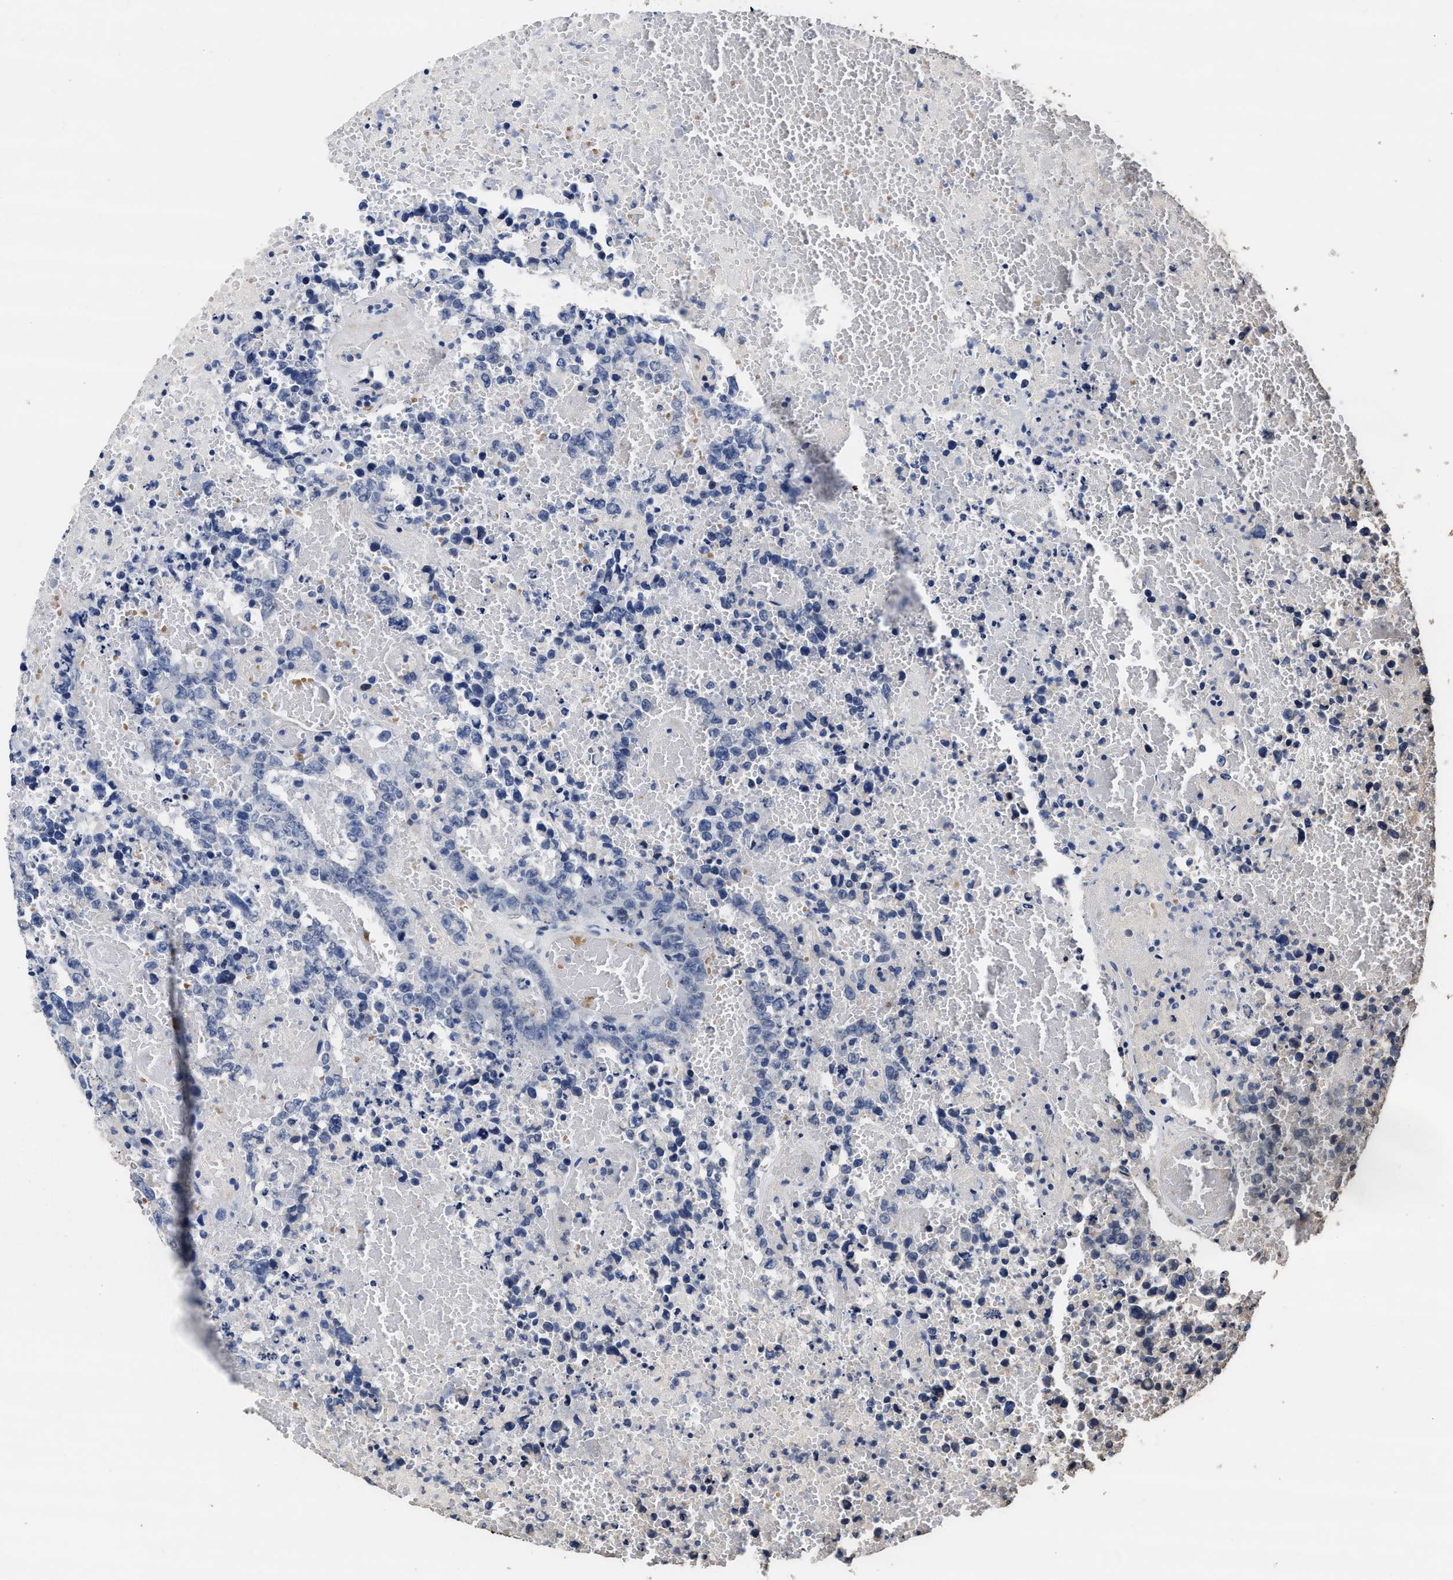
{"staining": {"intensity": "negative", "quantity": "none", "location": "none"}, "tissue": "testis cancer", "cell_type": "Tumor cells", "image_type": "cancer", "snomed": [{"axis": "morphology", "description": "Carcinoma, Embryonal, NOS"}, {"axis": "topography", "description": "Testis"}], "caption": "Tumor cells are negative for brown protein staining in testis embryonal carcinoma.", "gene": "ZFAT", "patient": {"sex": "male", "age": 25}}